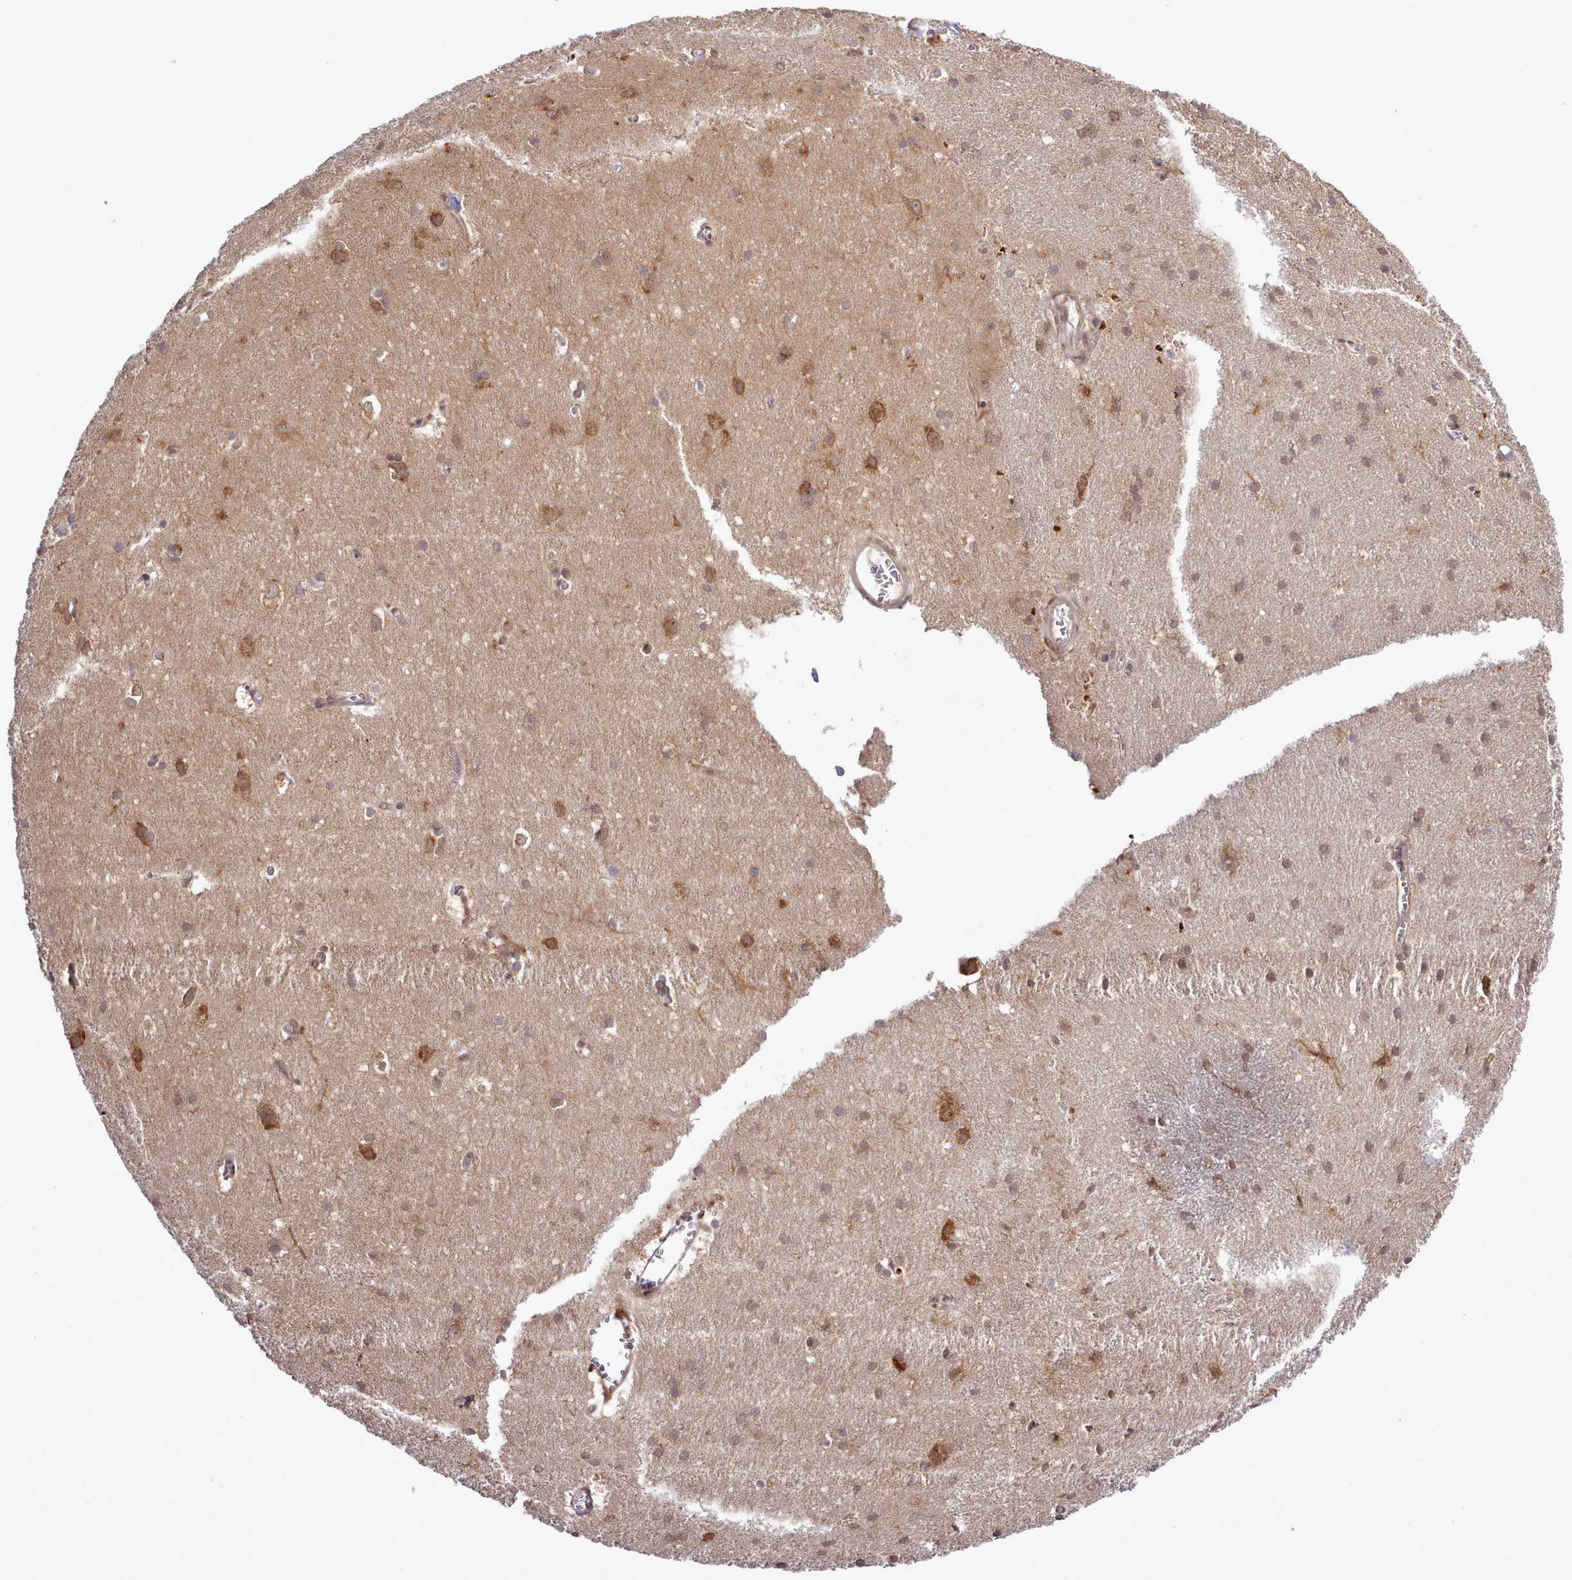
{"staining": {"intensity": "moderate", "quantity": "25%-75%", "location": "cytoplasmic/membranous"}, "tissue": "cerebral cortex", "cell_type": "Endothelial cells", "image_type": "normal", "snomed": [{"axis": "morphology", "description": "Normal tissue, NOS"}, {"axis": "topography", "description": "Cerebral cortex"}], "caption": "Brown immunohistochemical staining in benign cerebral cortex displays moderate cytoplasmic/membranous expression in about 25%-75% of endothelial cells.", "gene": "UBE2G1", "patient": {"sex": "male", "age": 54}}